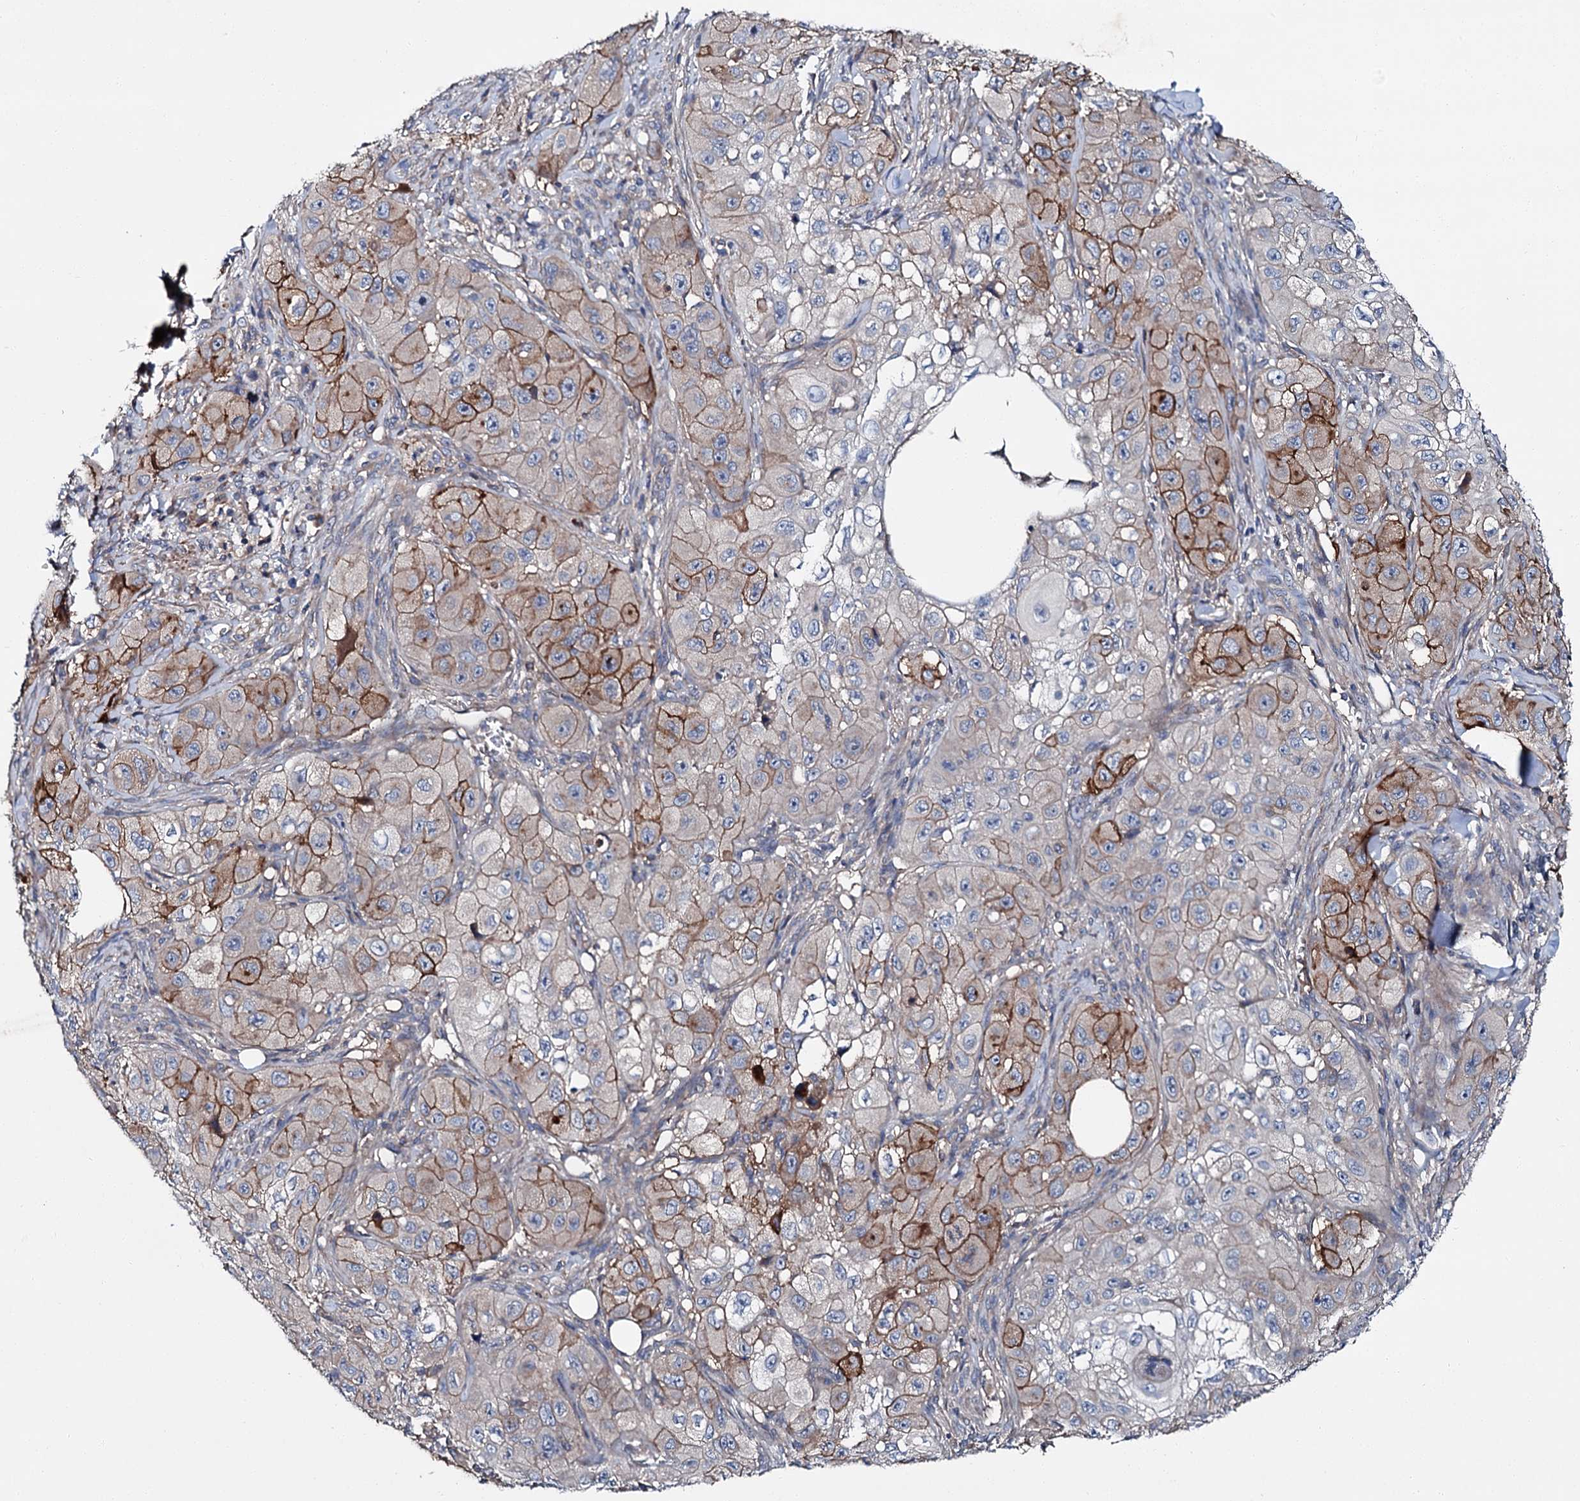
{"staining": {"intensity": "strong", "quantity": "25%-75%", "location": "cytoplasmic/membranous"}, "tissue": "skin cancer", "cell_type": "Tumor cells", "image_type": "cancer", "snomed": [{"axis": "morphology", "description": "Squamous cell carcinoma, NOS"}, {"axis": "topography", "description": "Skin"}, {"axis": "topography", "description": "Subcutis"}], "caption": "Tumor cells show strong cytoplasmic/membranous positivity in approximately 25%-75% of cells in skin cancer (squamous cell carcinoma).", "gene": "SLC22A25", "patient": {"sex": "male", "age": 73}}